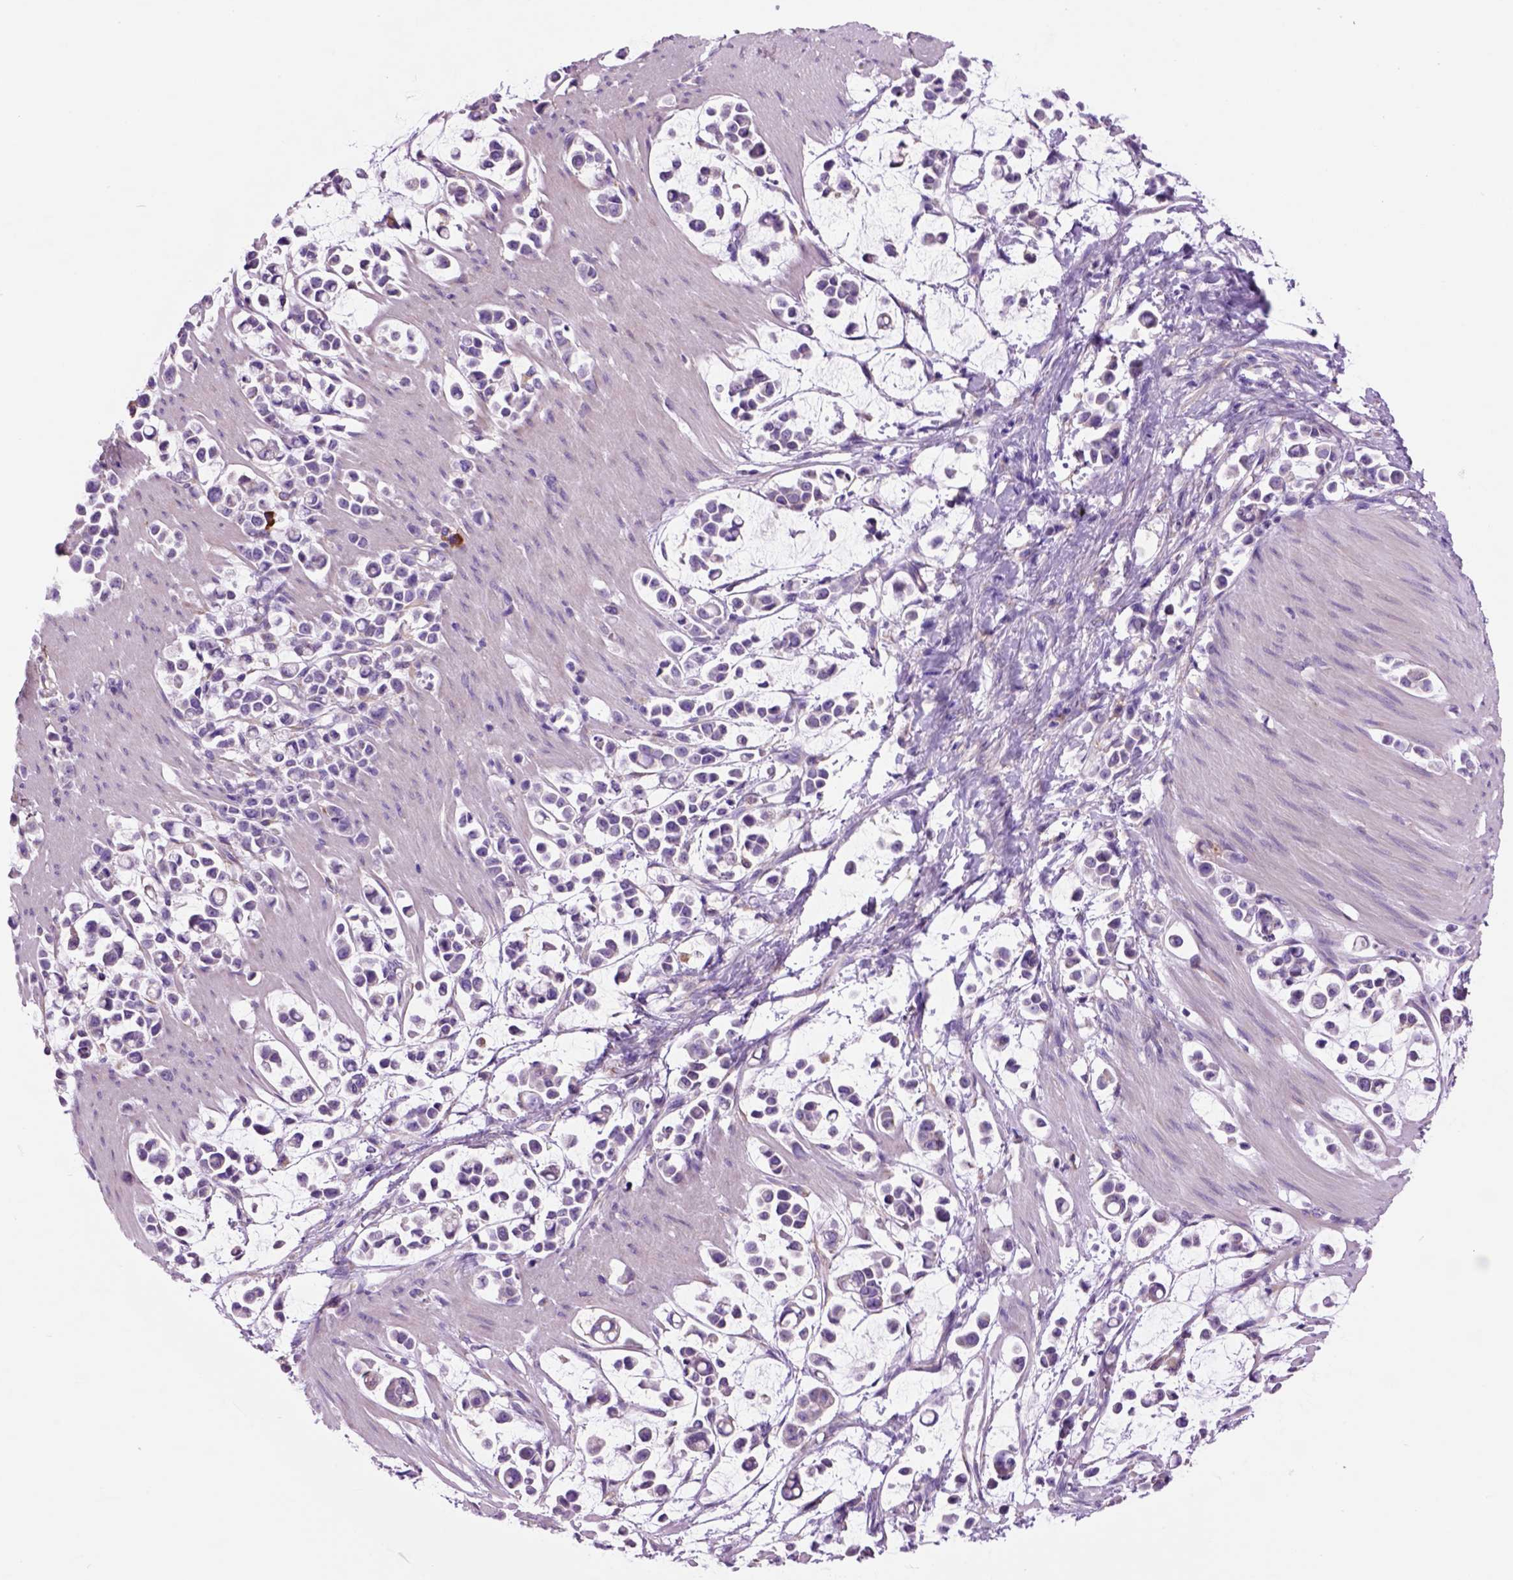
{"staining": {"intensity": "negative", "quantity": "none", "location": "none"}, "tissue": "stomach cancer", "cell_type": "Tumor cells", "image_type": "cancer", "snomed": [{"axis": "morphology", "description": "Adenocarcinoma, NOS"}, {"axis": "topography", "description": "Stomach"}], "caption": "Tumor cells show no significant positivity in stomach adenocarcinoma.", "gene": "PIAS3", "patient": {"sex": "male", "age": 82}}